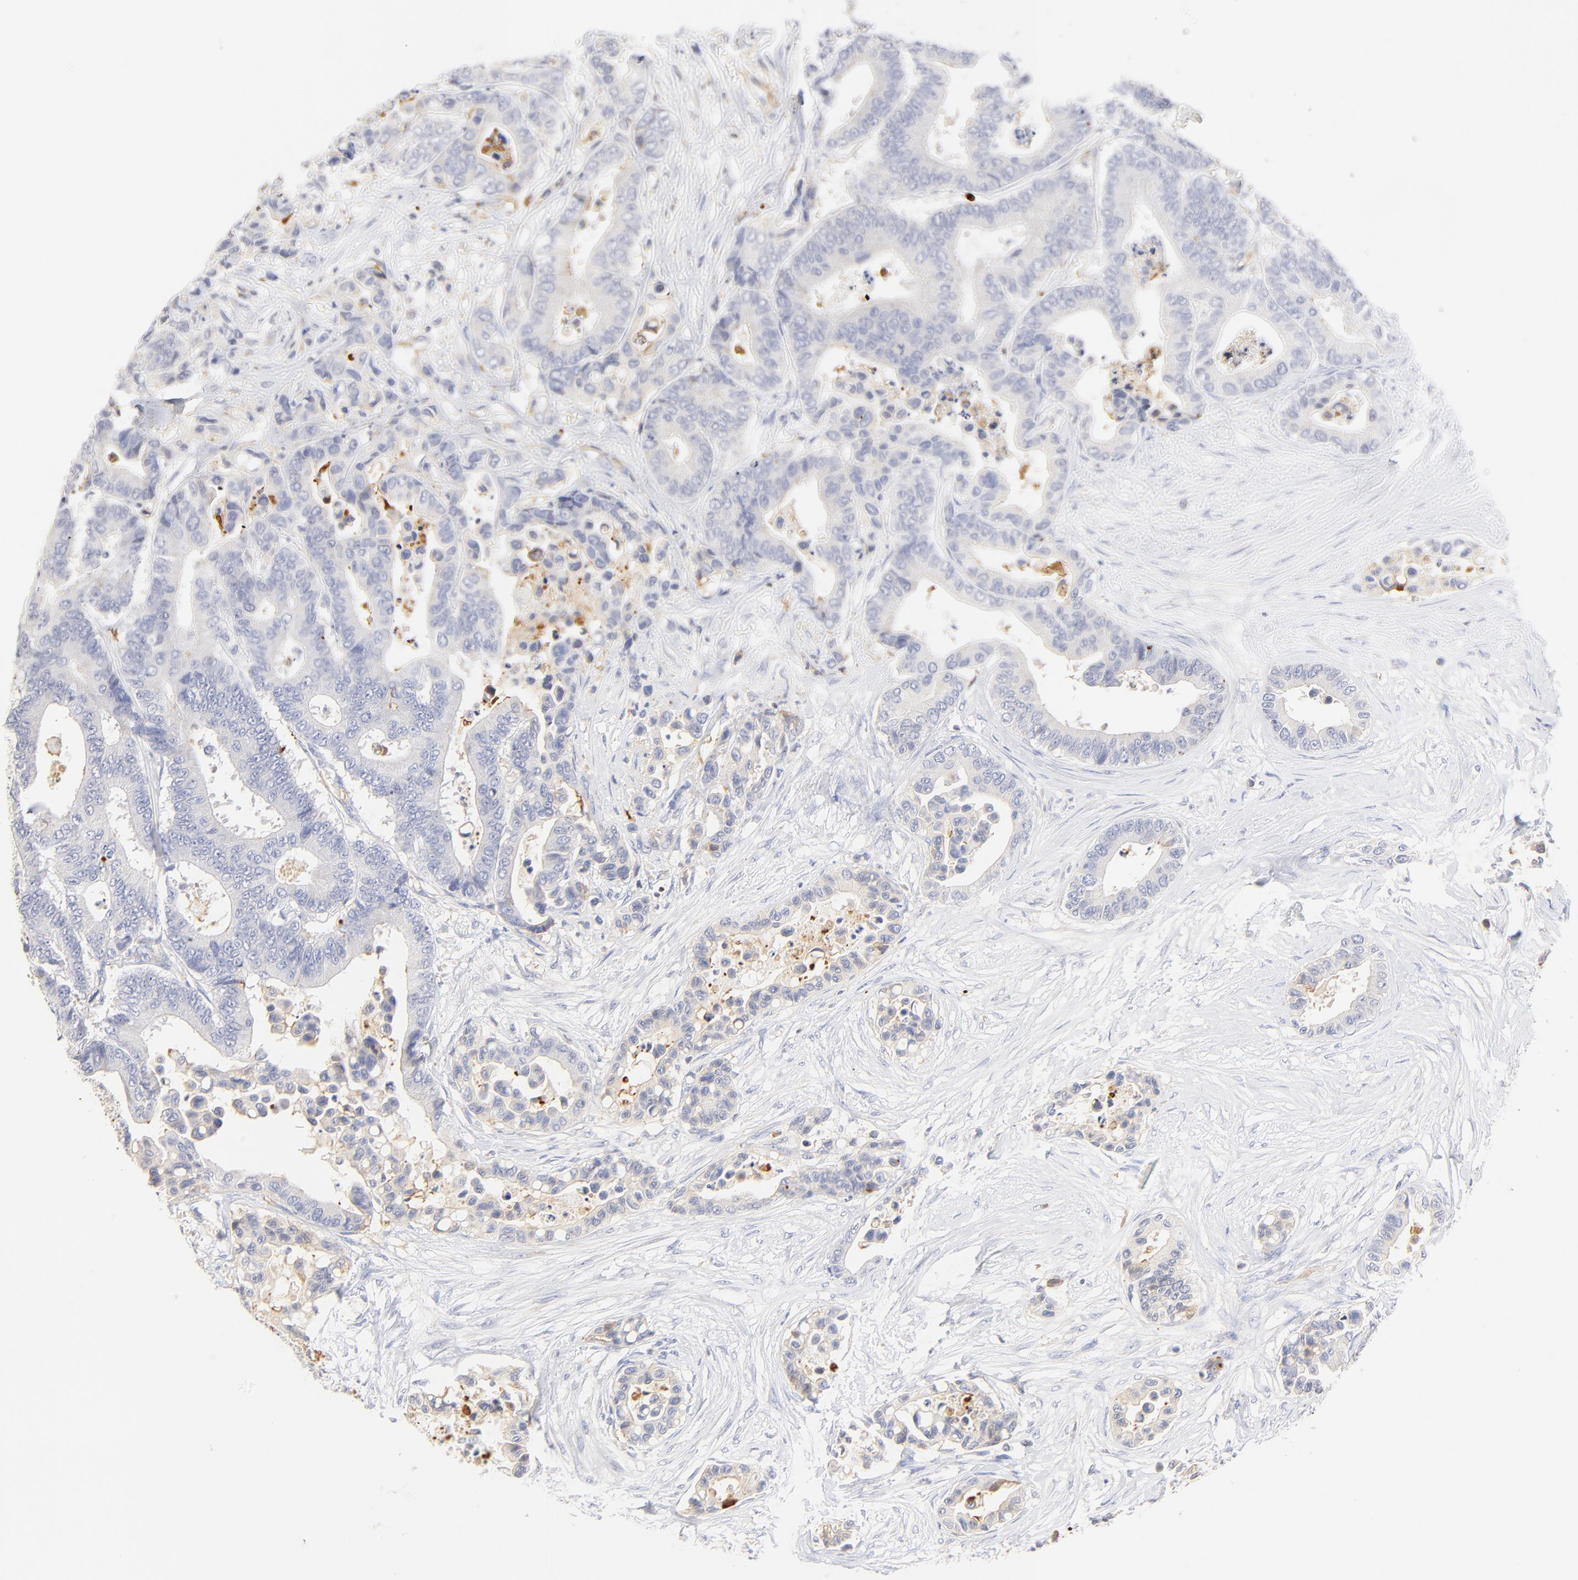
{"staining": {"intensity": "weak", "quantity": "<25%", "location": "cytoplasmic/membranous"}, "tissue": "colorectal cancer", "cell_type": "Tumor cells", "image_type": "cancer", "snomed": [{"axis": "morphology", "description": "Adenocarcinoma, NOS"}, {"axis": "topography", "description": "Colon"}], "caption": "Adenocarcinoma (colorectal) was stained to show a protein in brown. There is no significant staining in tumor cells.", "gene": "MDGA2", "patient": {"sex": "male", "age": 82}}